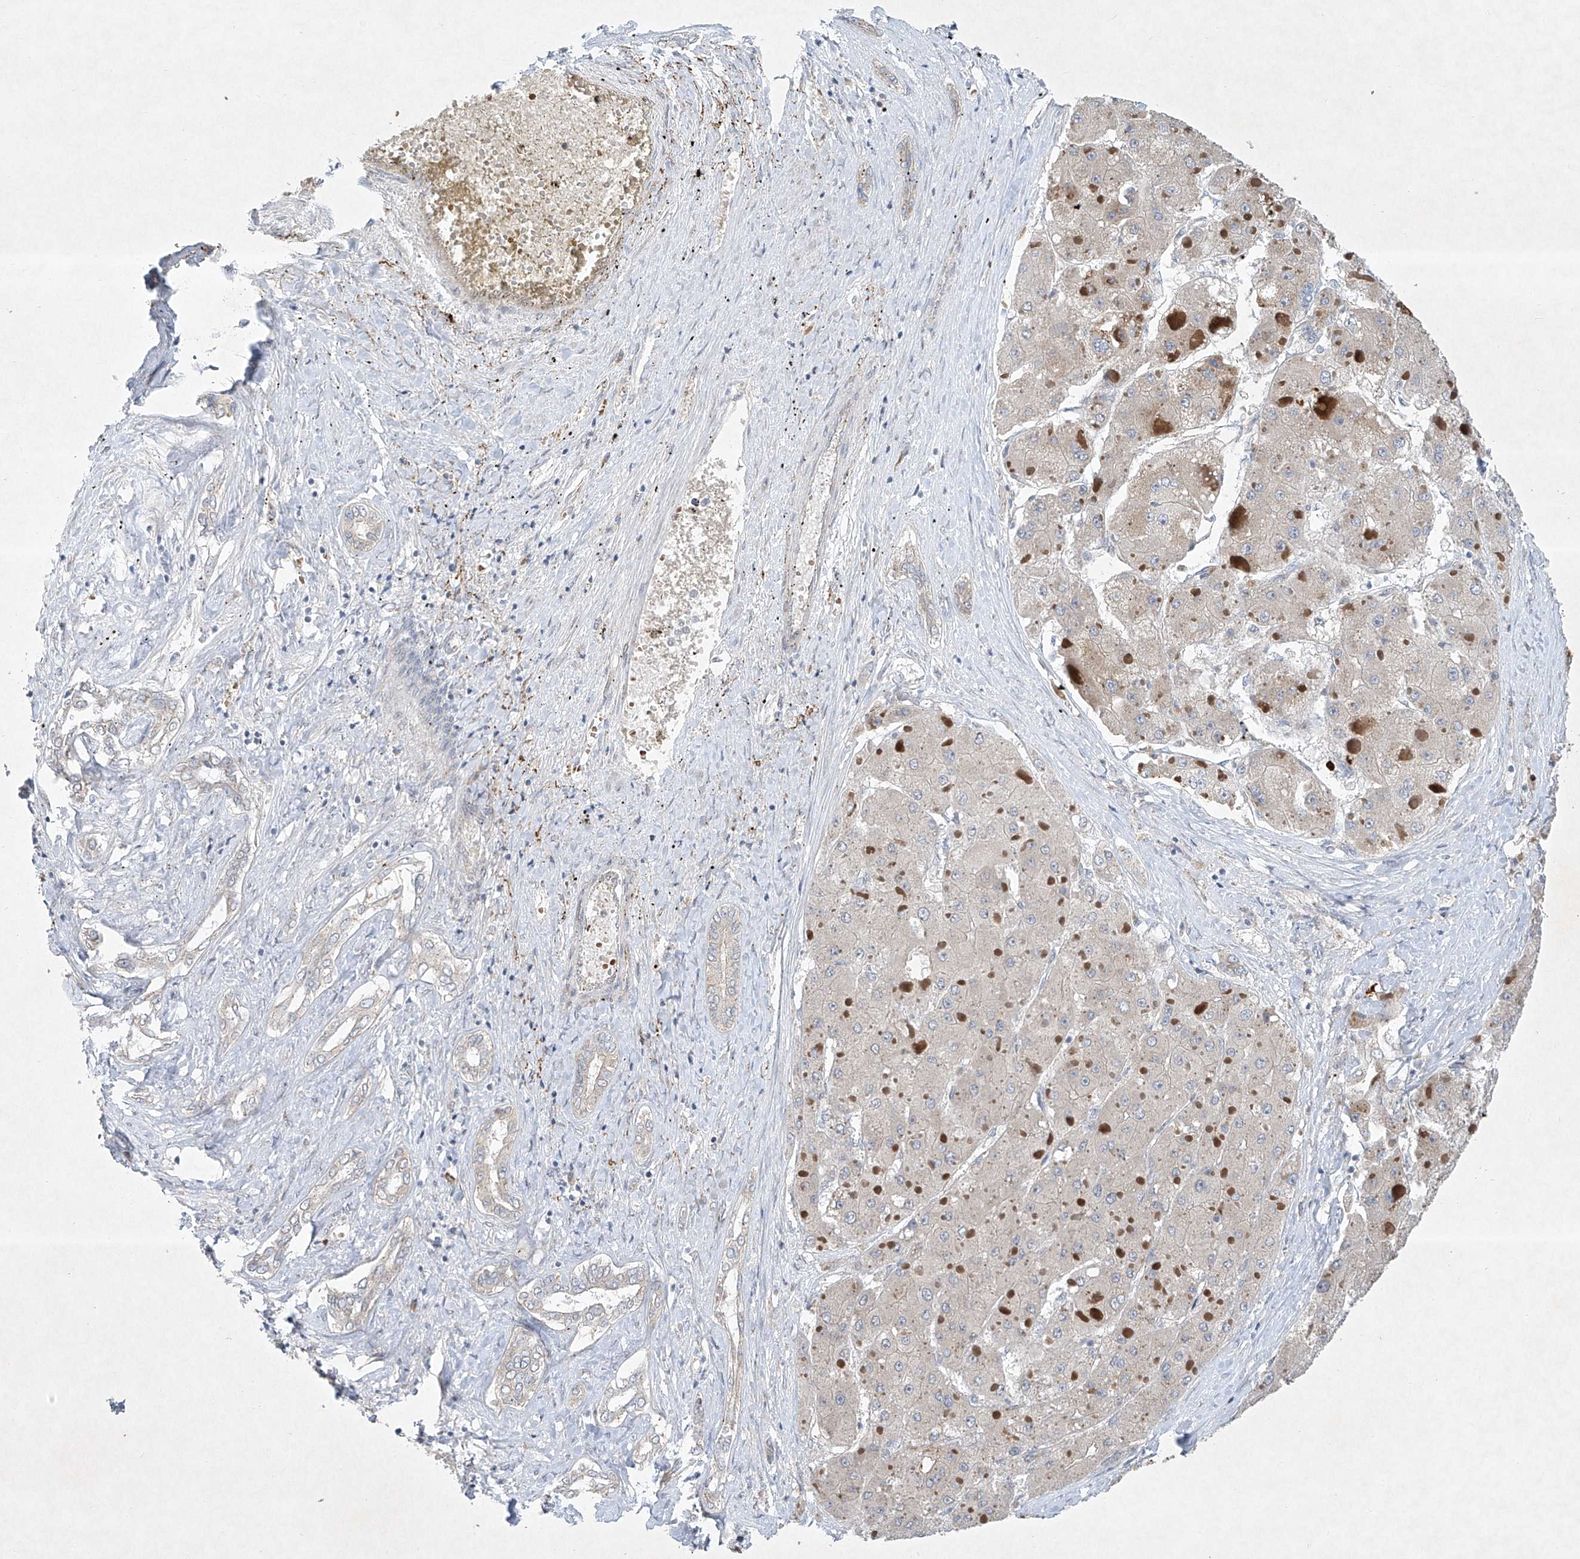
{"staining": {"intensity": "negative", "quantity": "none", "location": "none"}, "tissue": "liver cancer", "cell_type": "Tumor cells", "image_type": "cancer", "snomed": [{"axis": "morphology", "description": "Carcinoma, Hepatocellular, NOS"}, {"axis": "topography", "description": "Liver"}], "caption": "Image shows no significant protein staining in tumor cells of liver cancer (hepatocellular carcinoma). (Brightfield microscopy of DAB immunohistochemistry at high magnification).", "gene": "TJAP1", "patient": {"sex": "female", "age": 73}}